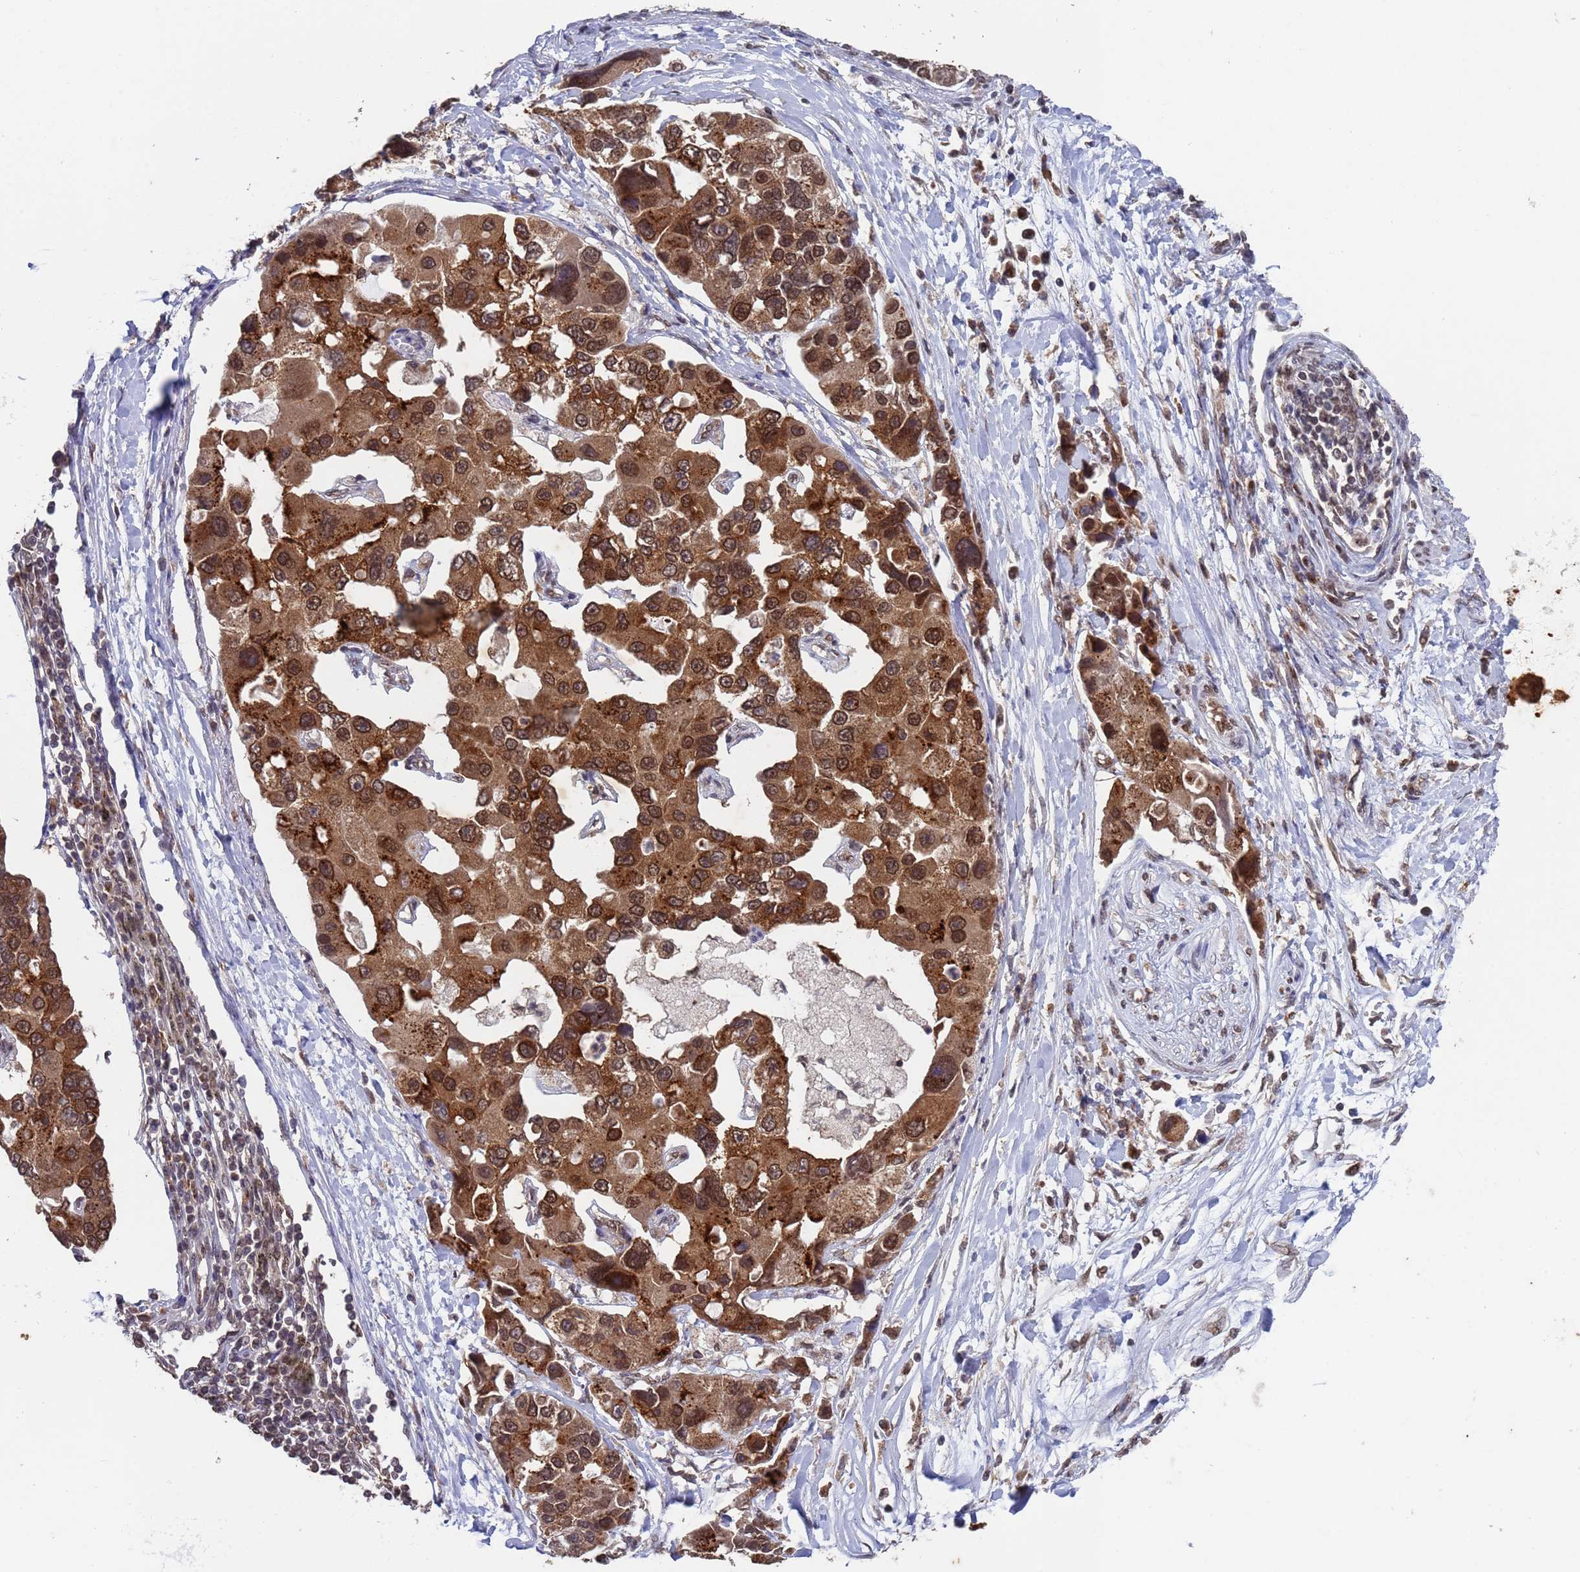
{"staining": {"intensity": "strong", "quantity": ">75%", "location": "cytoplasmic/membranous,nuclear"}, "tissue": "lung cancer", "cell_type": "Tumor cells", "image_type": "cancer", "snomed": [{"axis": "morphology", "description": "Adenocarcinoma, NOS"}, {"axis": "topography", "description": "Lung"}], "caption": "An IHC micrograph of tumor tissue is shown. Protein staining in brown shows strong cytoplasmic/membranous and nuclear positivity in lung cancer within tumor cells.", "gene": "FUBP3", "patient": {"sex": "female", "age": 54}}